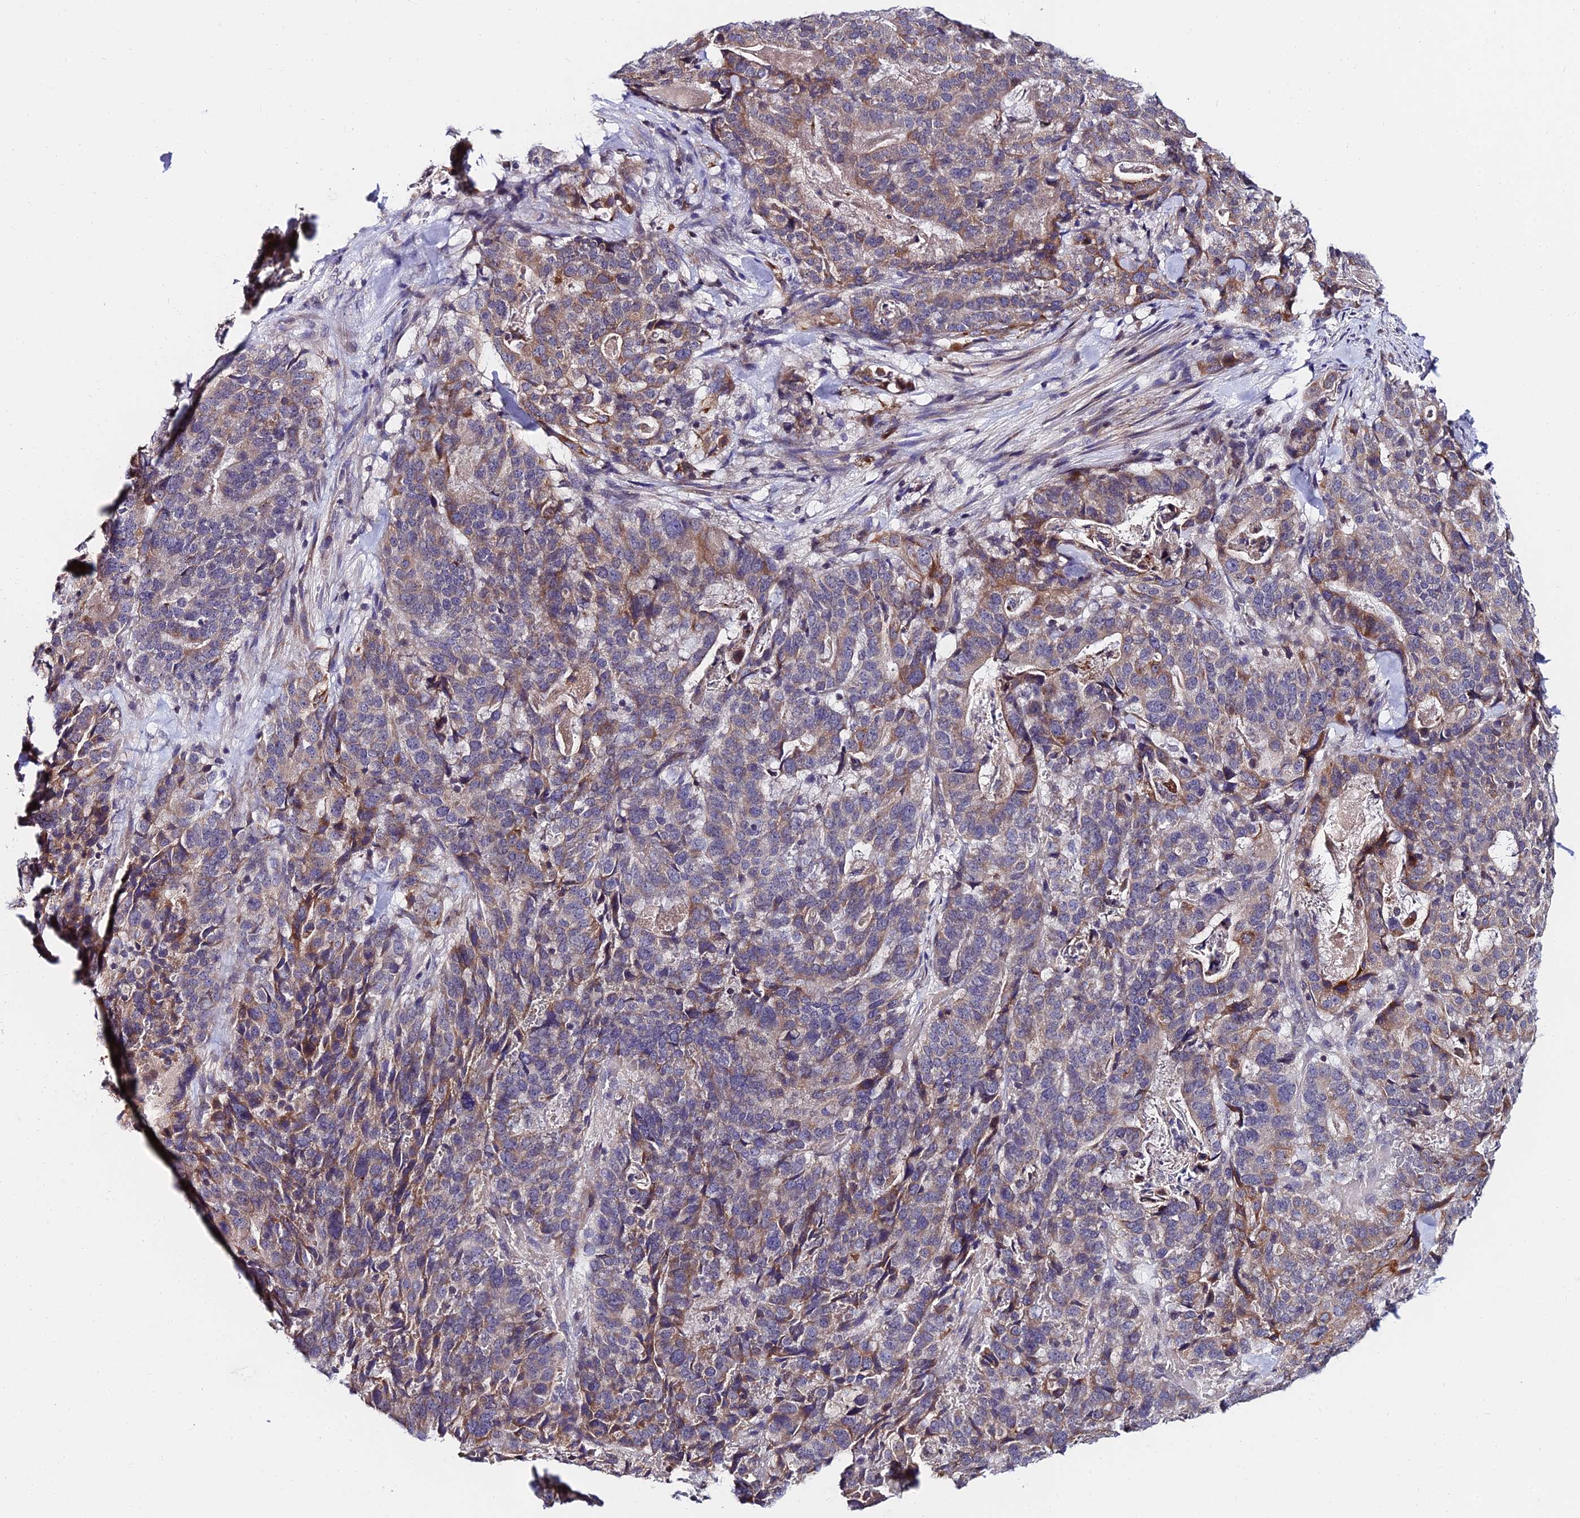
{"staining": {"intensity": "moderate", "quantity": ">75%", "location": "cytoplasmic/membranous"}, "tissue": "stomach cancer", "cell_type": "Tumor cells", "image_type": "cancer", "snomed": [{"axis": "morphology", "description": "Adenocarcinoma, NOS"}, {"axis": "topography", "description": "Stomach"}], "caption": "DAB (3,3'-diaminobenzidine) immunohistochemical staining of human stomach cancer (adenocarcinoma) displays moderate cytoplasmic/membranous protein positivity in approximately >75% of tumor cells. (Brightfield microscopy of DAB IHC at high magnification).", "gene": "CDNF", "patient": {"sex": "male", "age": 48}}